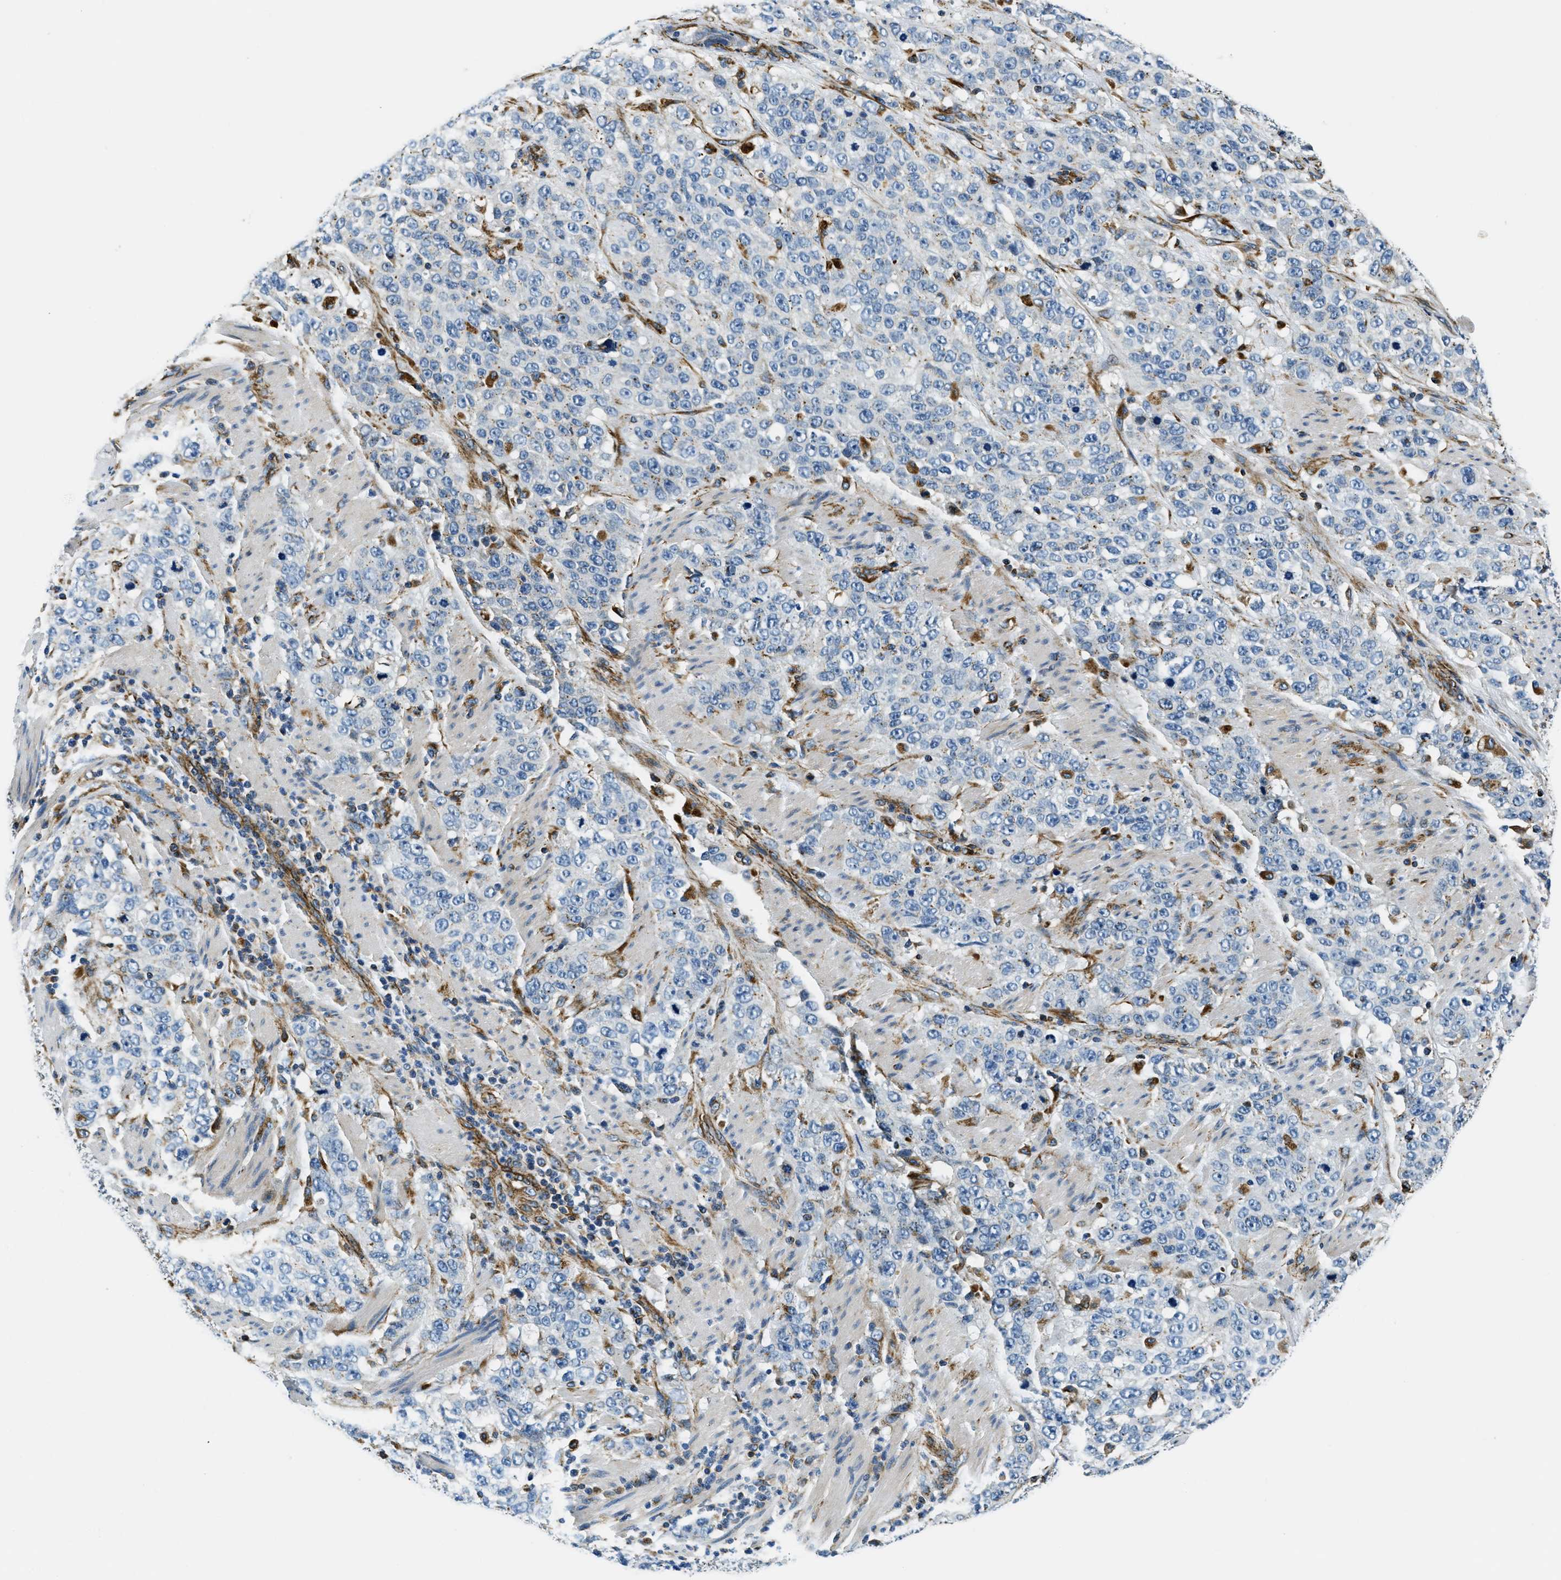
{"staining": {"intensity": "negative", "quantity": "none", "location": "none"}, "tissue": "stomach cancer", "cell_type": "Tumor cells", "image_type": "cancer", "snomed": [{"axis": "morphology", "description": "Adenocarcinoma, NOS"}, {"axis": "topography", "description": "Stomach"}], "caption": "IHC image of human stomach adenocarcinoma stained for a protein (brown), which exhibits no staining in tumor cells. (DAB immunohistochemistry with hematoxylin counter stain).", "gene": "GNS", "patient": {"sex": "male", "age": 48}}